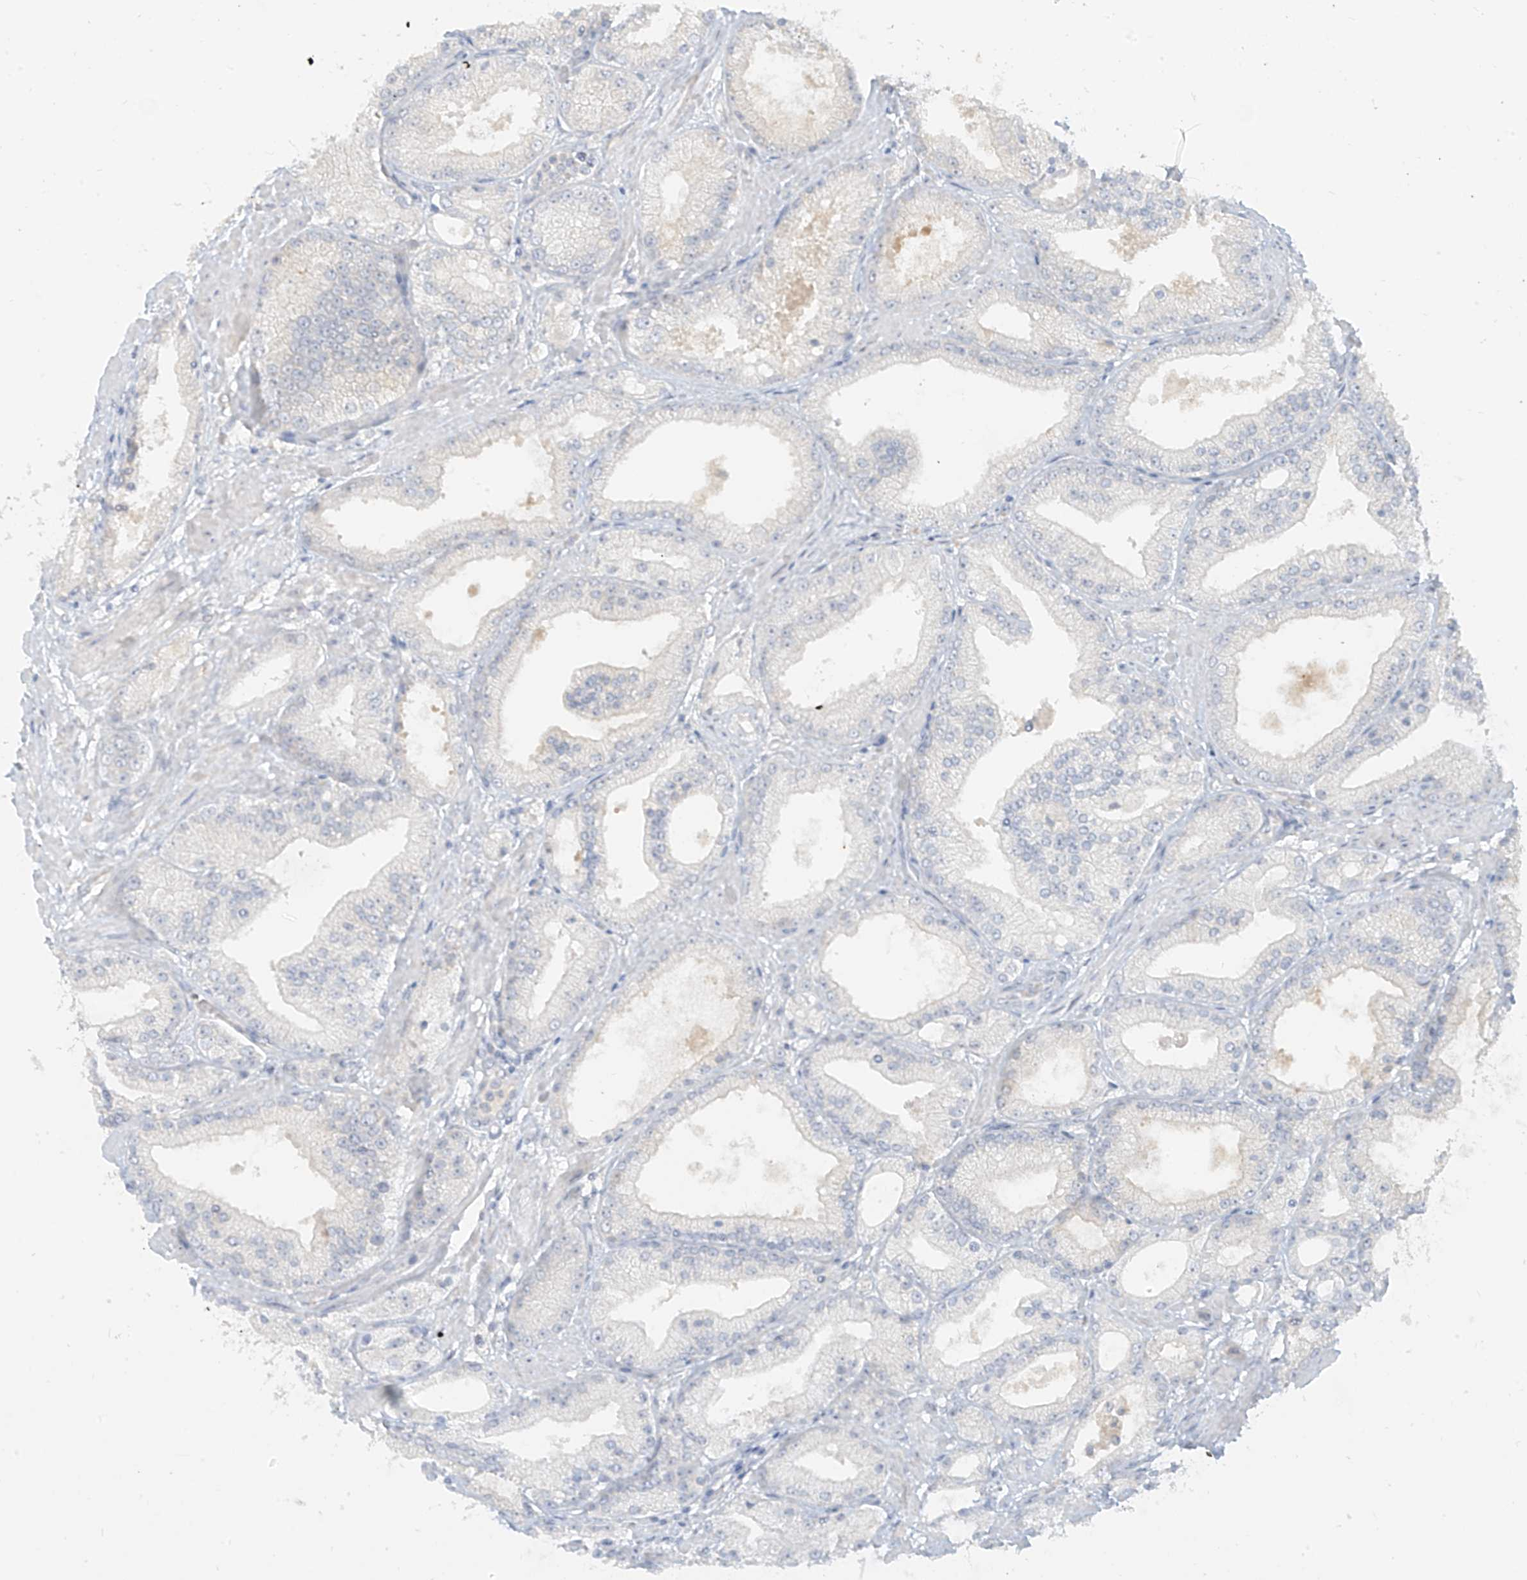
{"staining": {"intensity": "negative", "quantity": "none", "location": "none"}, "tissue": "prostate cancer", "cell_type": "Tumor cells", "image_type": "cancer", "snomed": [{"axis": "morphology", "description": "Adenocarcinoma, Low grade"}, {"axis": "topography", "description": "Prostate"}], "caption": "Immunohistochemistry (IHC) histopathology image of human prostate cancer (adenocarcinoma (low-grade)) stained for a protein (brown), which displays no positivity in tumor cells.", "gene": "C2orf42", "patient": {"sex": "male", "age": 67}}